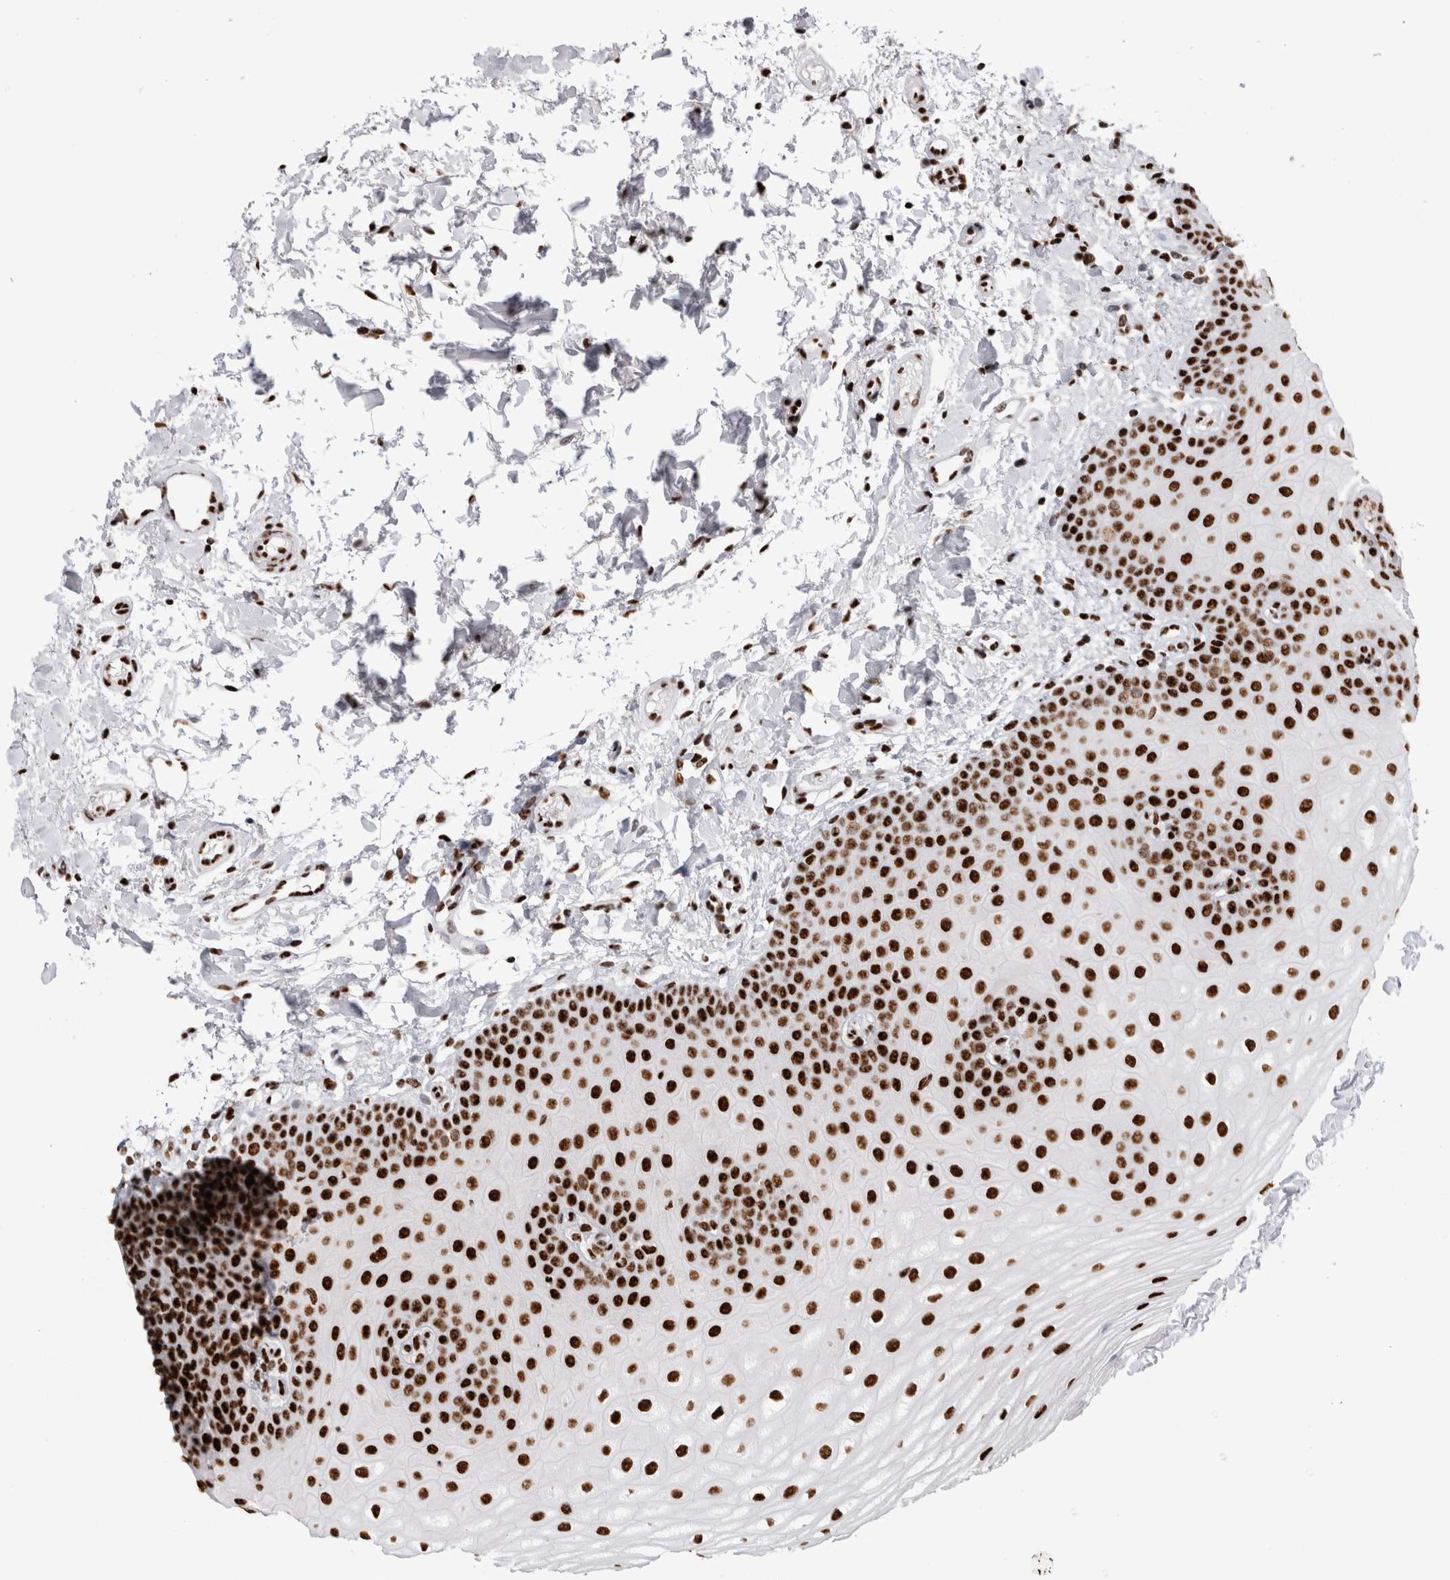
{"staining": {"intensity": "strong", "quantity": ">75%", "location": "nuclear"}, "tissue": "oral mucosa", "cell_type": "Squamous epithelial cells", "image_type": "normal", "snomed": [{"axis": "morphology", "description": "Normal tissue, NOS"}, {"axis": "topography", "description": "Skin"}, {"axis": "topography", "description": "Oral tissue"}], "caption": "Brown immunohistochemical staining in benign human oral mucosa shows strong nuclear positivity in approximately >75% of squamous epithelial cells. Immunohistochemistry (ihc) stains the protein in brown and the nuclei are stained blue.", "gene": "RBM6", "patient": {"sex": "male", "age": 84}}